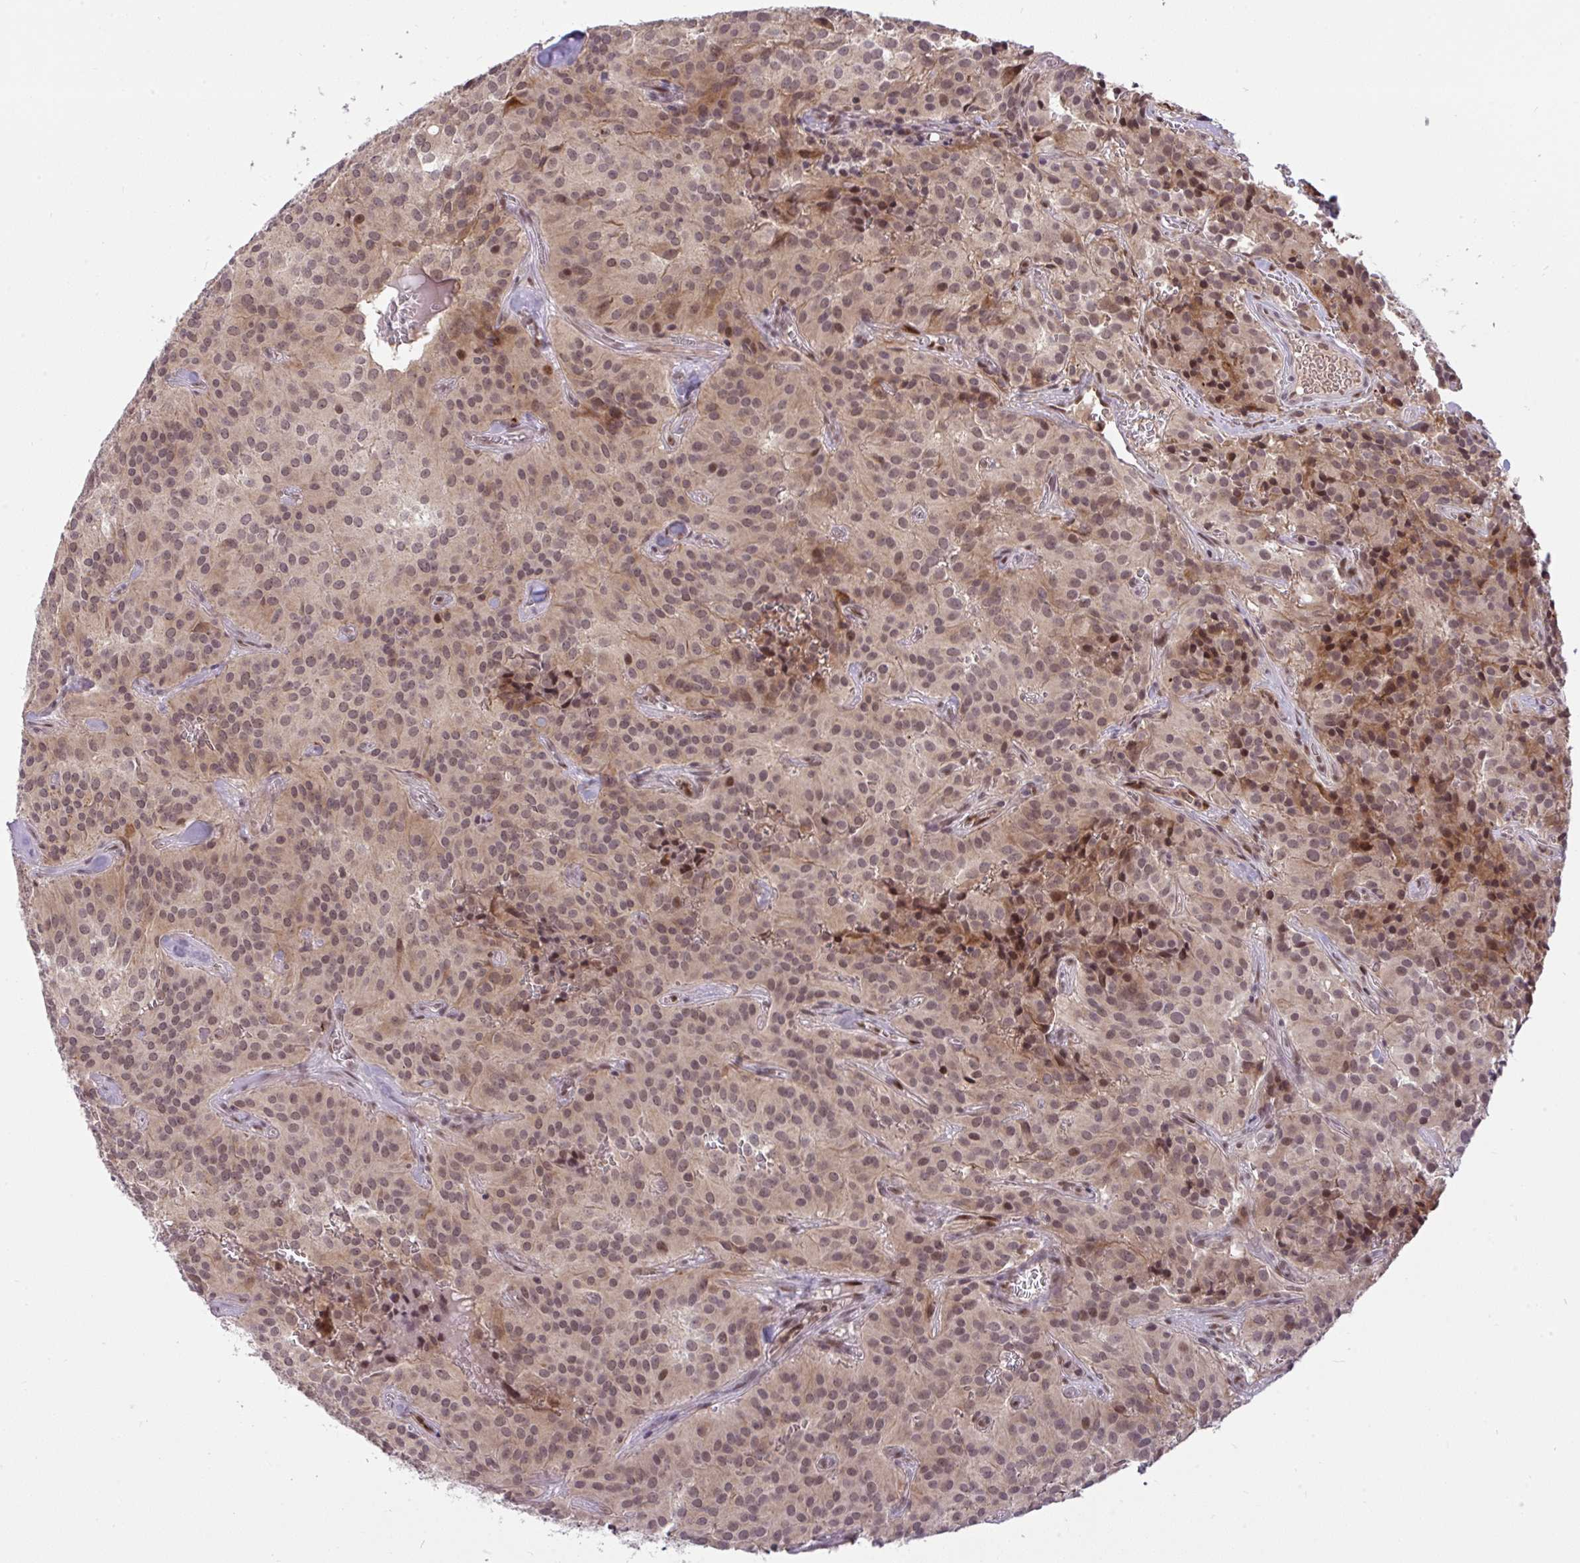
{"staining": {"intensity": "moderate", "quantity": ">75%", "location": "cytoplasmic/membranous,nuclear"}, "tissue": "glioma", "cell_type": "Tumor cells", "image_type": "cancer", "snomed": [{"axis": "morphology", "description": "Glioma, malignant, Low grade"}, {"axis": "topography", "description": "Brain"}], "caption": "Immunohistochemical staining of human glioma displays medium levels of moderate cytoplasmic/membranous and nuclear protein positivity in approximately >75% of tumor cells.", "gene": "KLF2", "patient": {"sex": "male", "age": 42}}